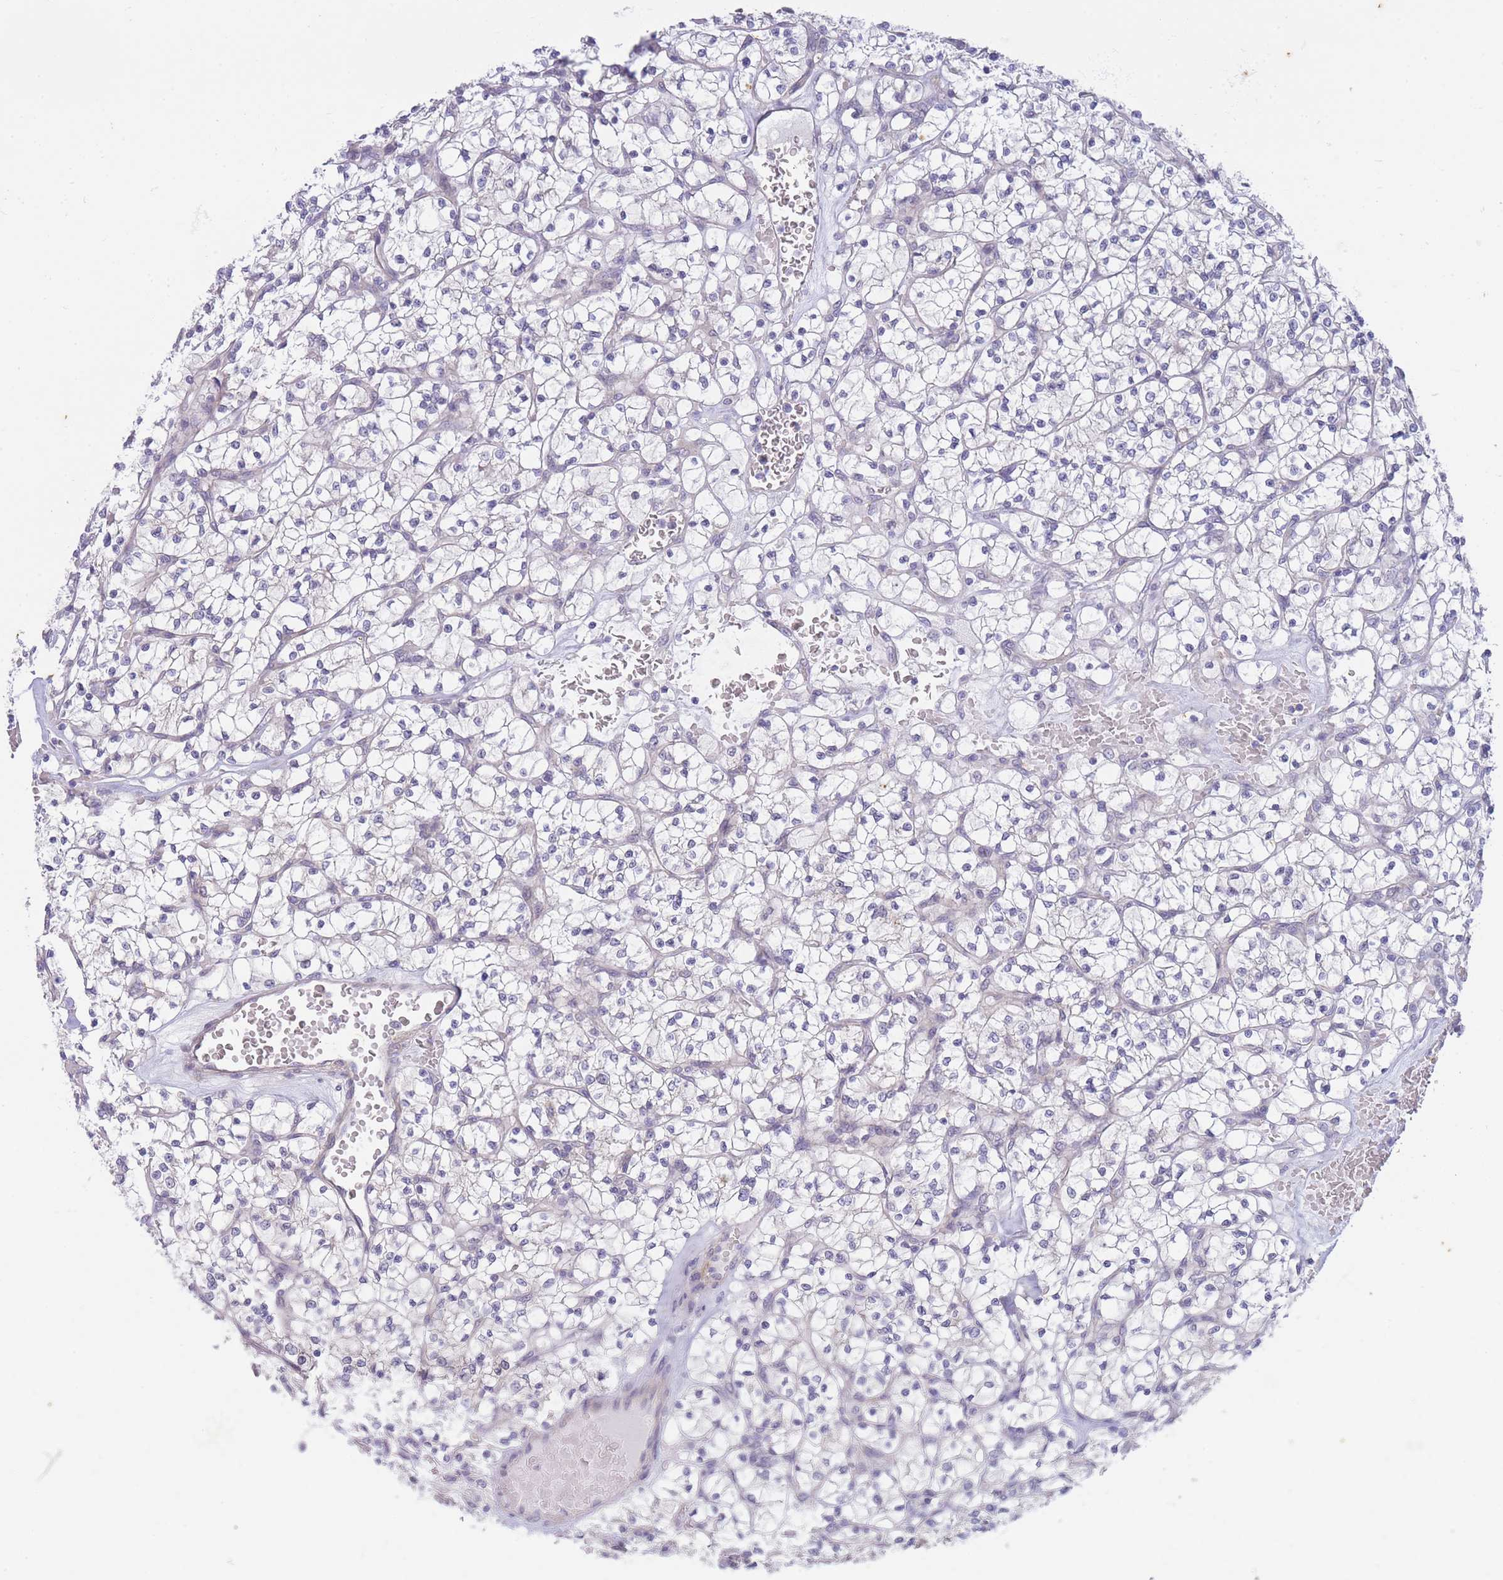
{"staining": {"intensity": "negative", "quantity": "none", "location": "none"}, "tissue": "renal cancer", "cell_type": "Tumor cells", "image_type": "cancer", "snomed": [{"axis": "morphology", "description": "Adenocarcinoma, NOS"}, {"axis": "topography", "description": "Kidney"}], "caption": "This is a image of immunohistochemistry staining of renal cancer, which shows no expression in tumor cells. (IHC, brightfield microscopy, high magnification).", "gene": "SUGT1", "patient": {"sex": "female", "age": 64}}